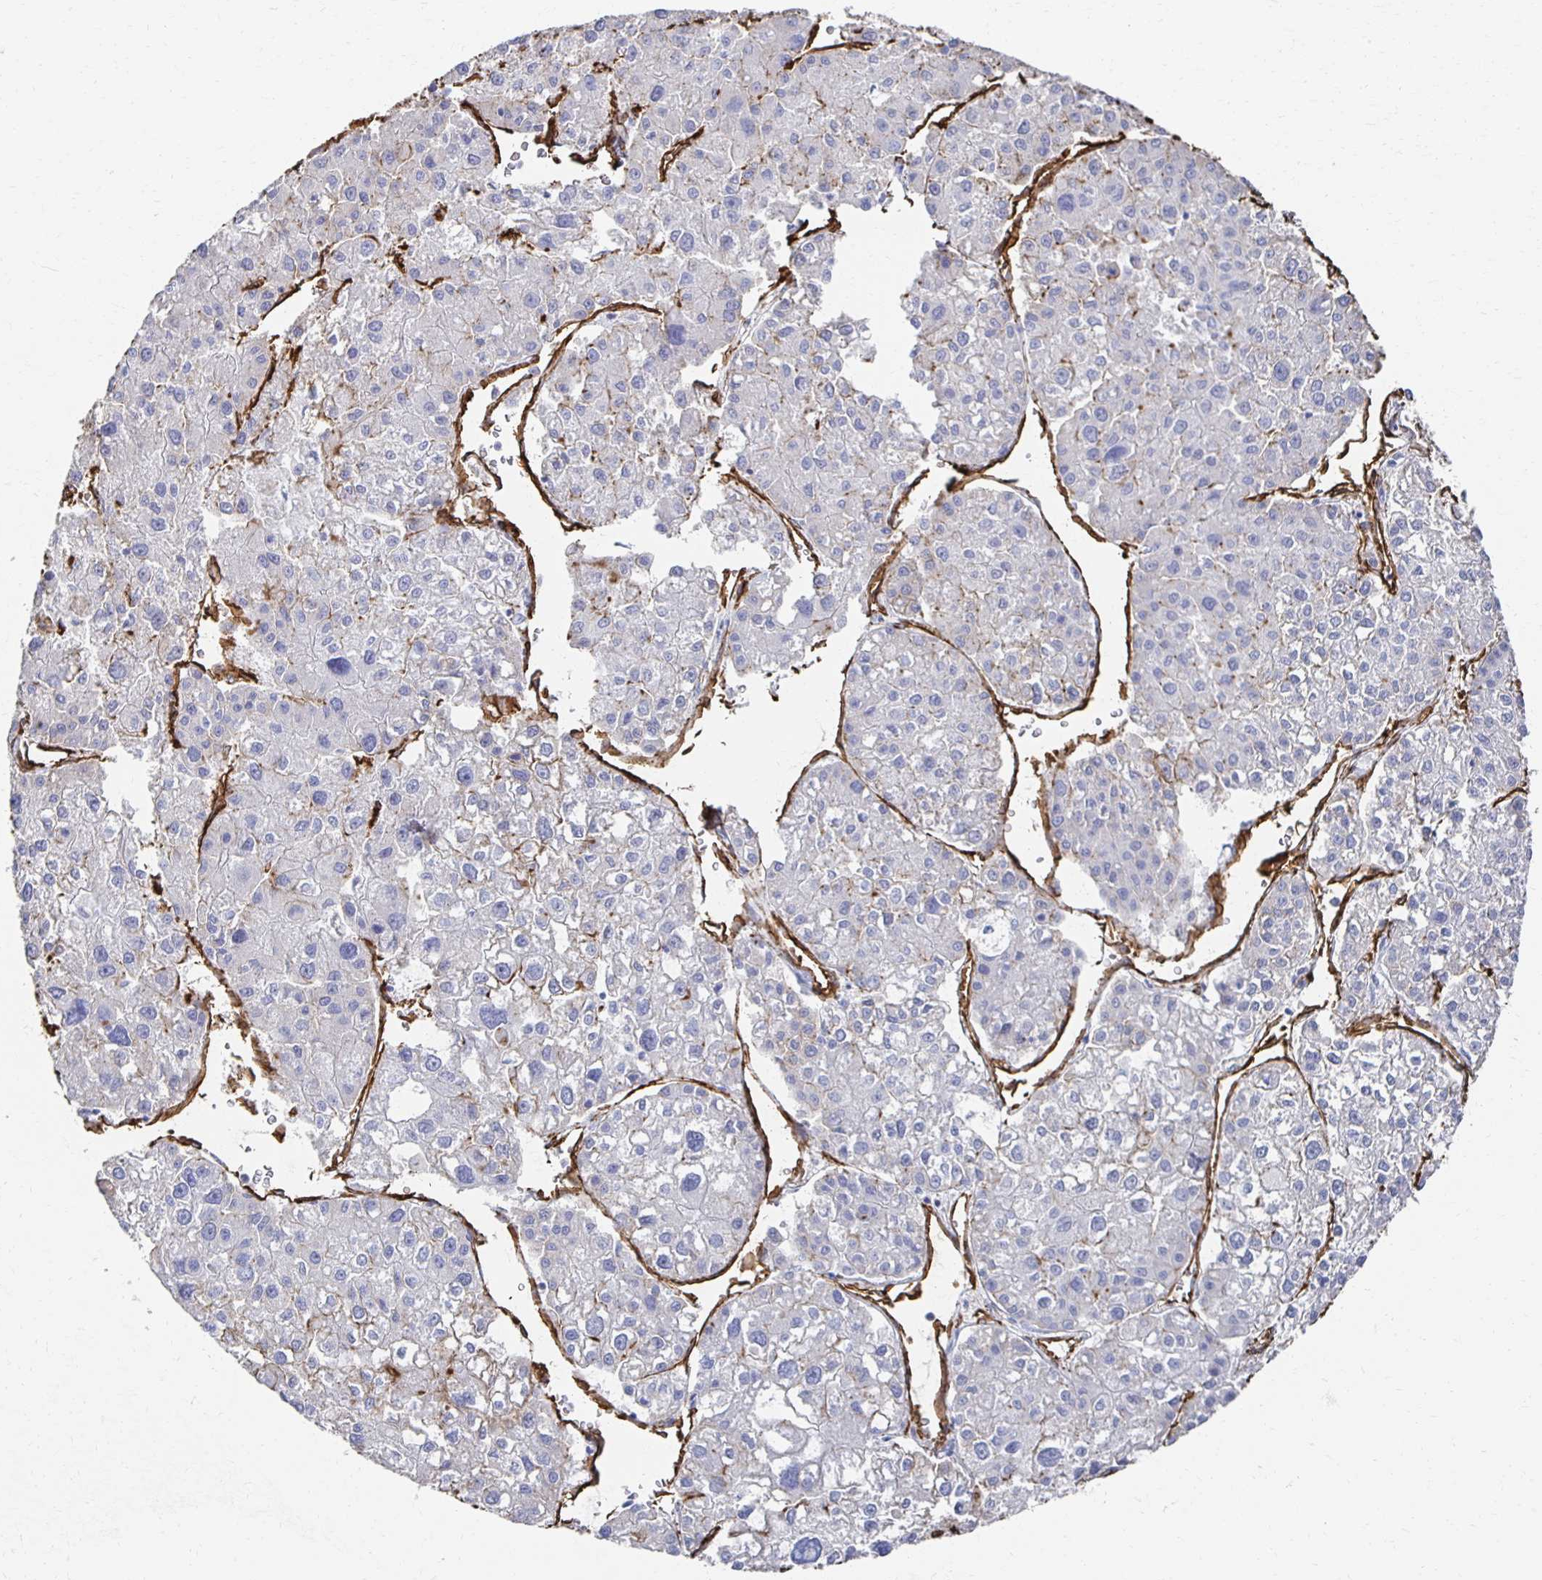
{"staining": {"intensity": "negative", "quantity": "none", "location": "none"}, "tissue": "liver cancer", "cell_type": "Tumor cells", "image_type": "cancer", "snomed": [{"axis": "morphology", "description": "Carcinoma, Hepatocellular, NOS"}, {"axis": "topography", "description": "Liver"}], "caption": "Liver cancer was stained to show a protein in brown. There is no significant positivity in tumor cells.", "gene": "VIPR2", "patient": {"sex": "male", "age": 73}}